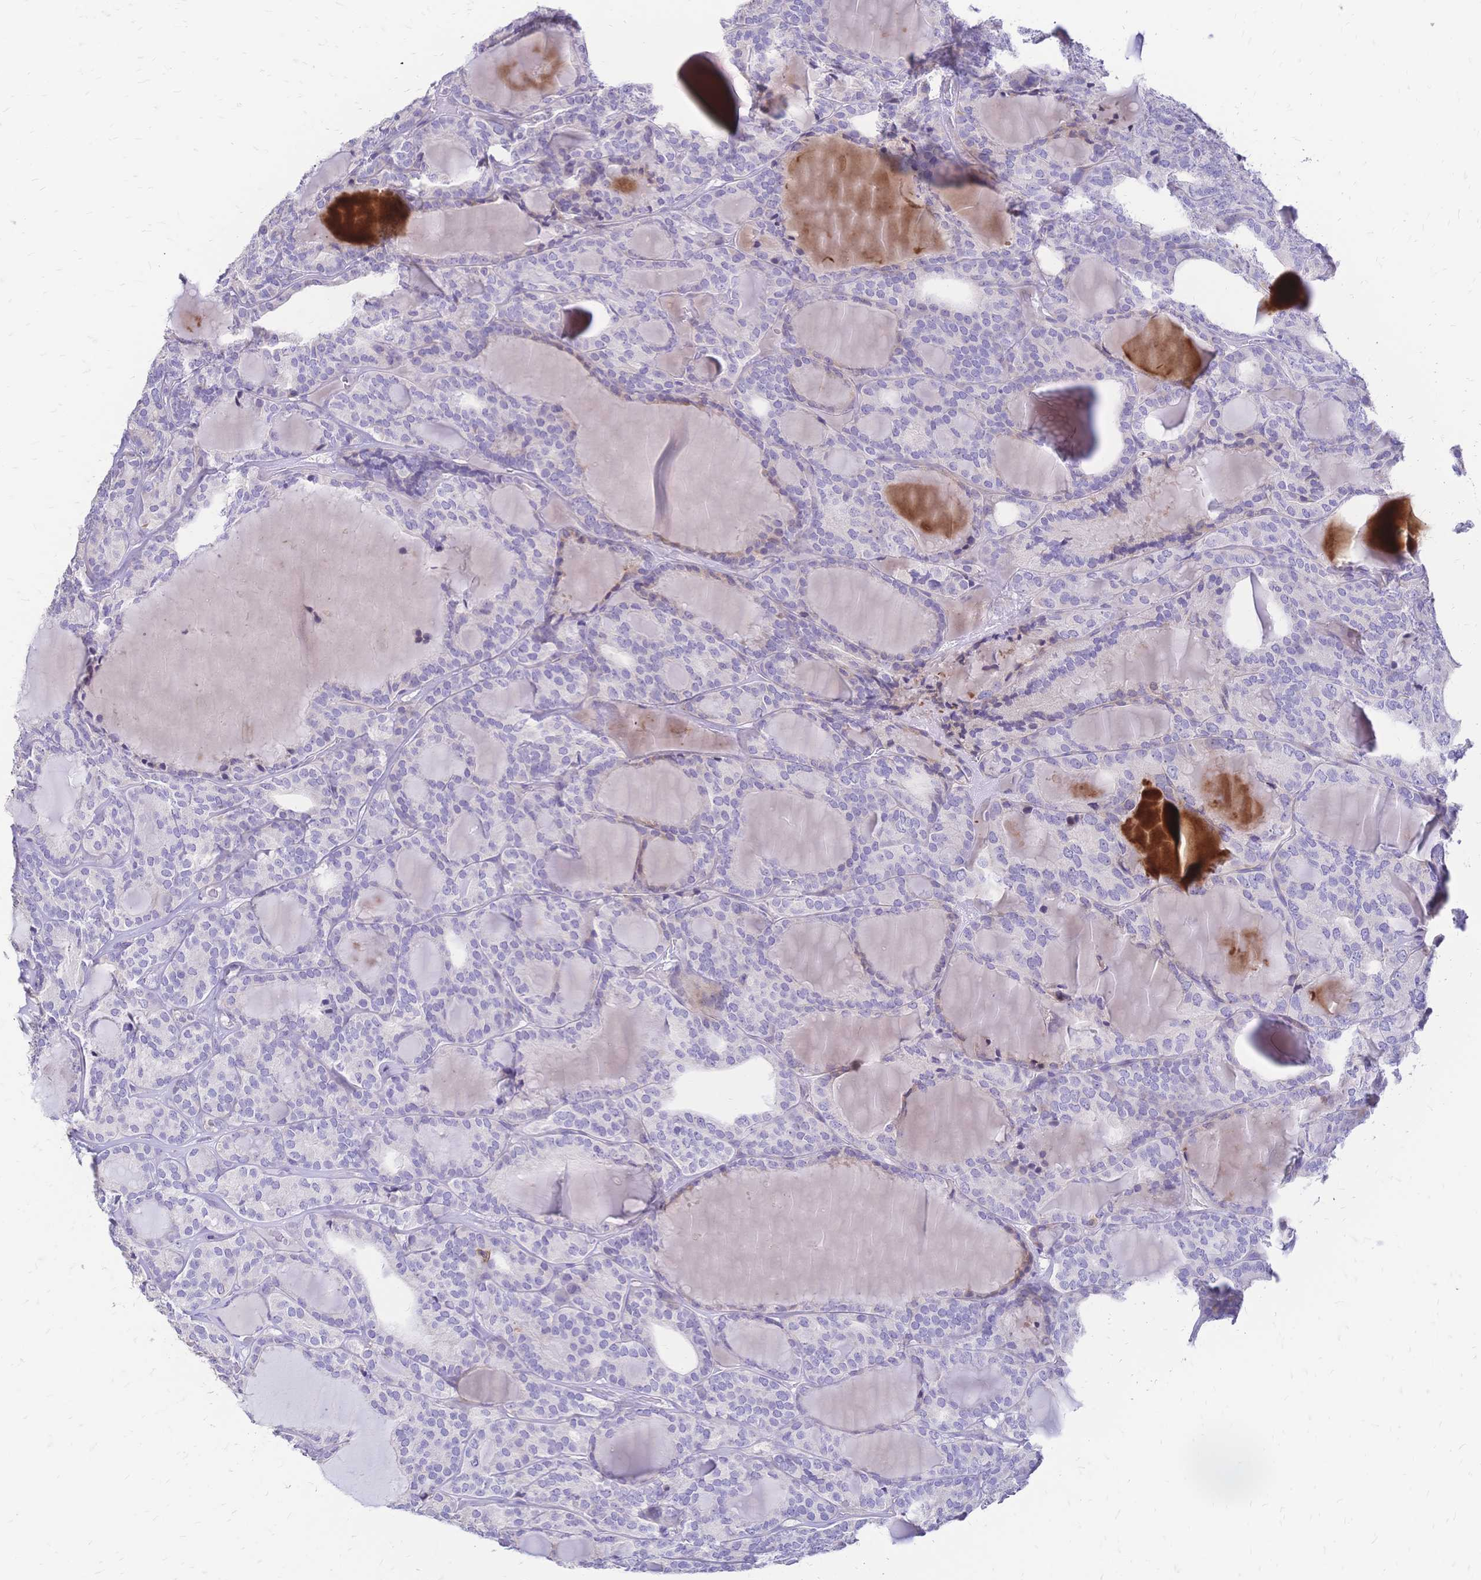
{"staining": {"intensity": "negative", "quantity": "none", "location": "none"}, "tissue": "thyroid cancer", "cell_type": "Tumor cells", "image_type": "cancer", "snomed": [{"axis": "morphology", "description": "Follicular adenoma carcinoma, NOS"}, {"axis": "topography", "description": "Thyroid gland"}], "caption": "Follicular adenoma carcinoma (thyroid) was stained to show a protein in brown. There is no significant positivity in tumor cells.", "gene": "IL2RA", "patient": {"sex": "male", "age": 74}}